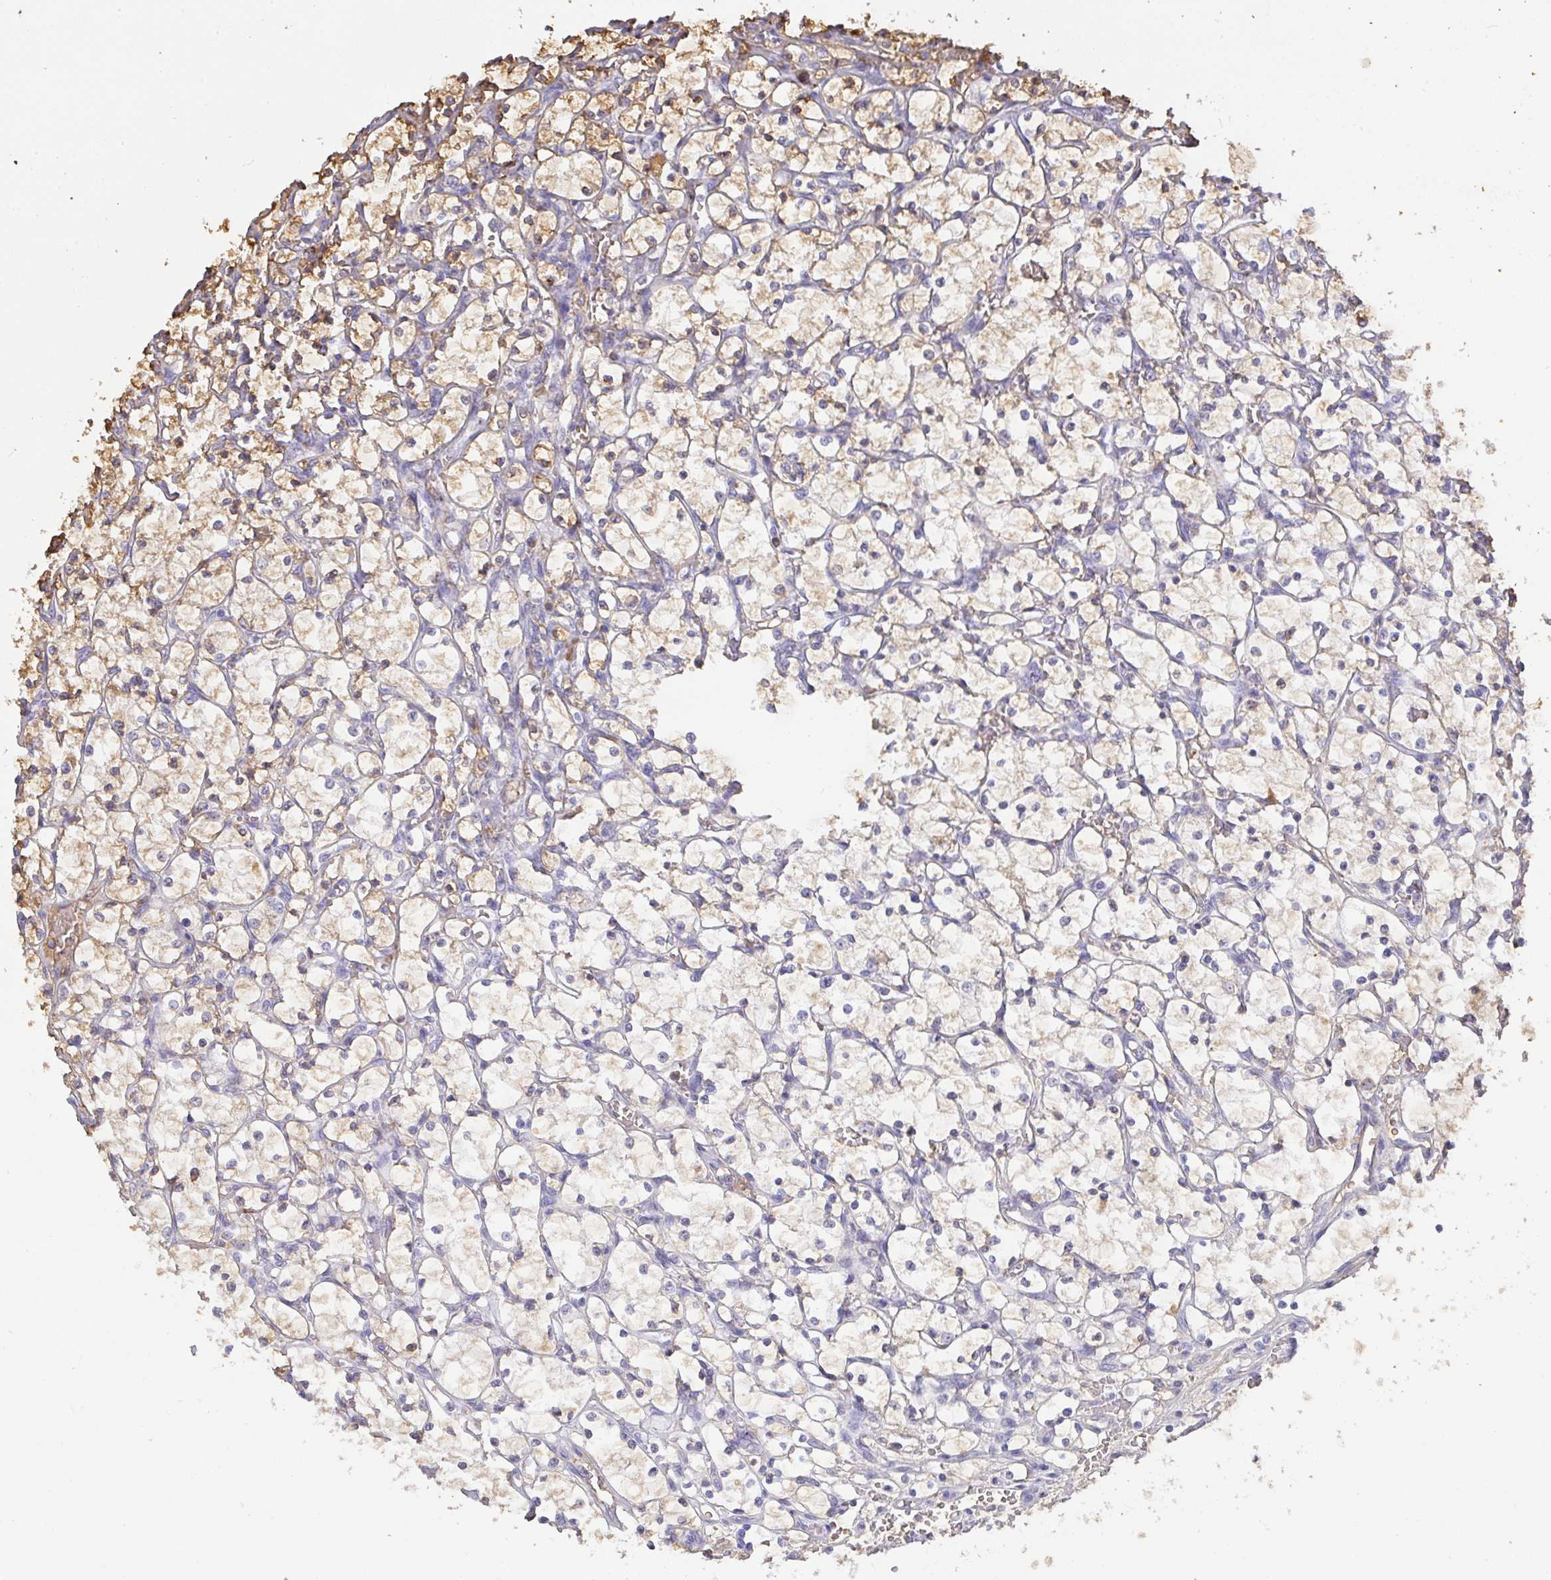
{"staining": {"intensity": "weak", "quantity": "<25%", "location": "cytoplasmic/membranous"}, "tissue": "renal cancer", "cell_type": "Tumor cells", "image_type": "cancer", "snomed": [{"axis": "morphology", "description": "Adenocarcinoma, NOS"}, {"axis": "topography", "description": "Kidney"}], "caption": "Renal cancer was stained to show a protein in brown. There is no significant staining in tumor cells.", "gene": "SMYD5", "patient": {"sex": "female", "age": 69}}